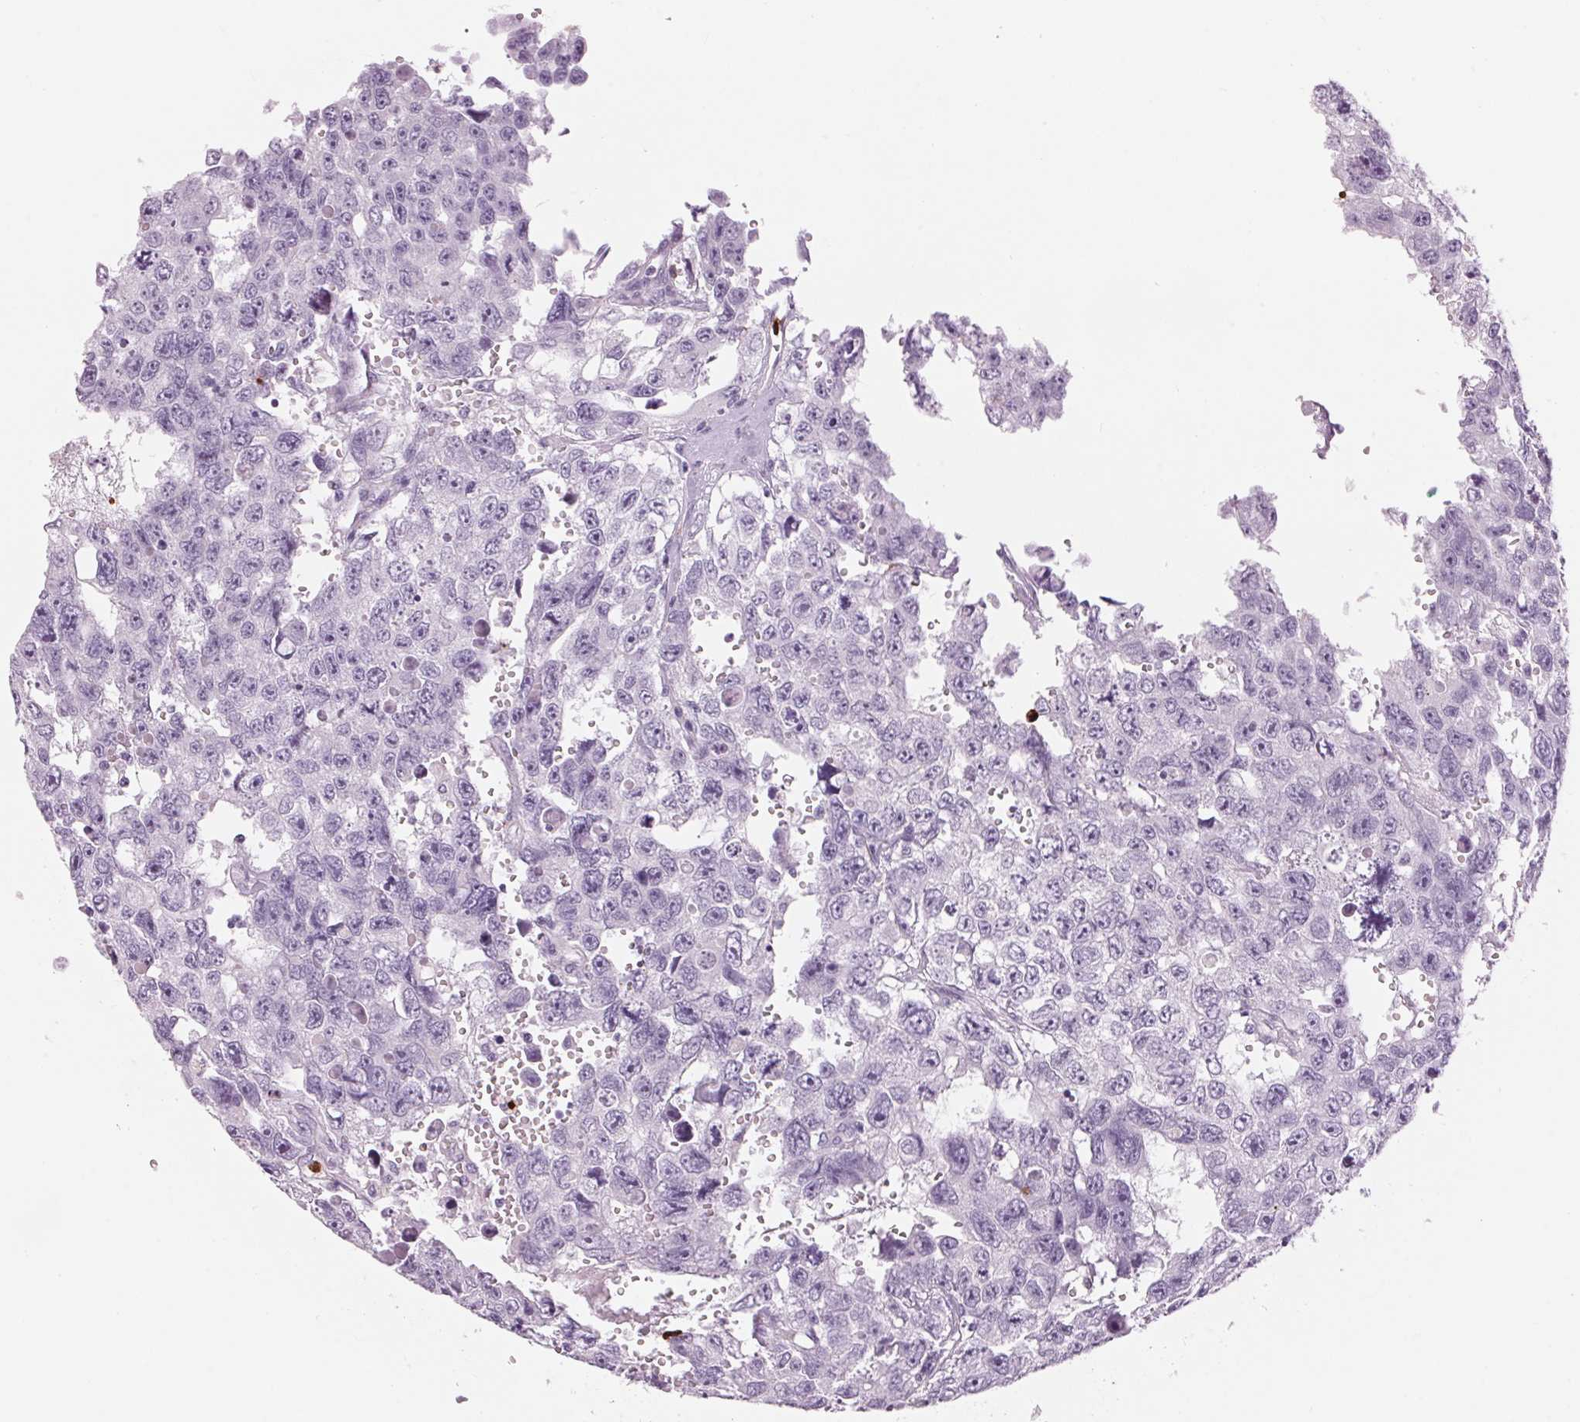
{"staining": {"intensity": "negative", "quantity": "none", "location": "none"}, "tissue": "testis cancer", "cell_type": "Tumor cells", "image_type": "cancer", "snomed": [{"axis": "morphology", "description": "Seminoma, NOS"}, {"axis": "topography", "description": "Testis"}], "caption": "Testis cancer (seminoma) stained for a protein using immunohistochemistry (IHC) displays no expression tumor cells.", "gene": "KLK7", "patient": {"sex": "male", "age": 26}}